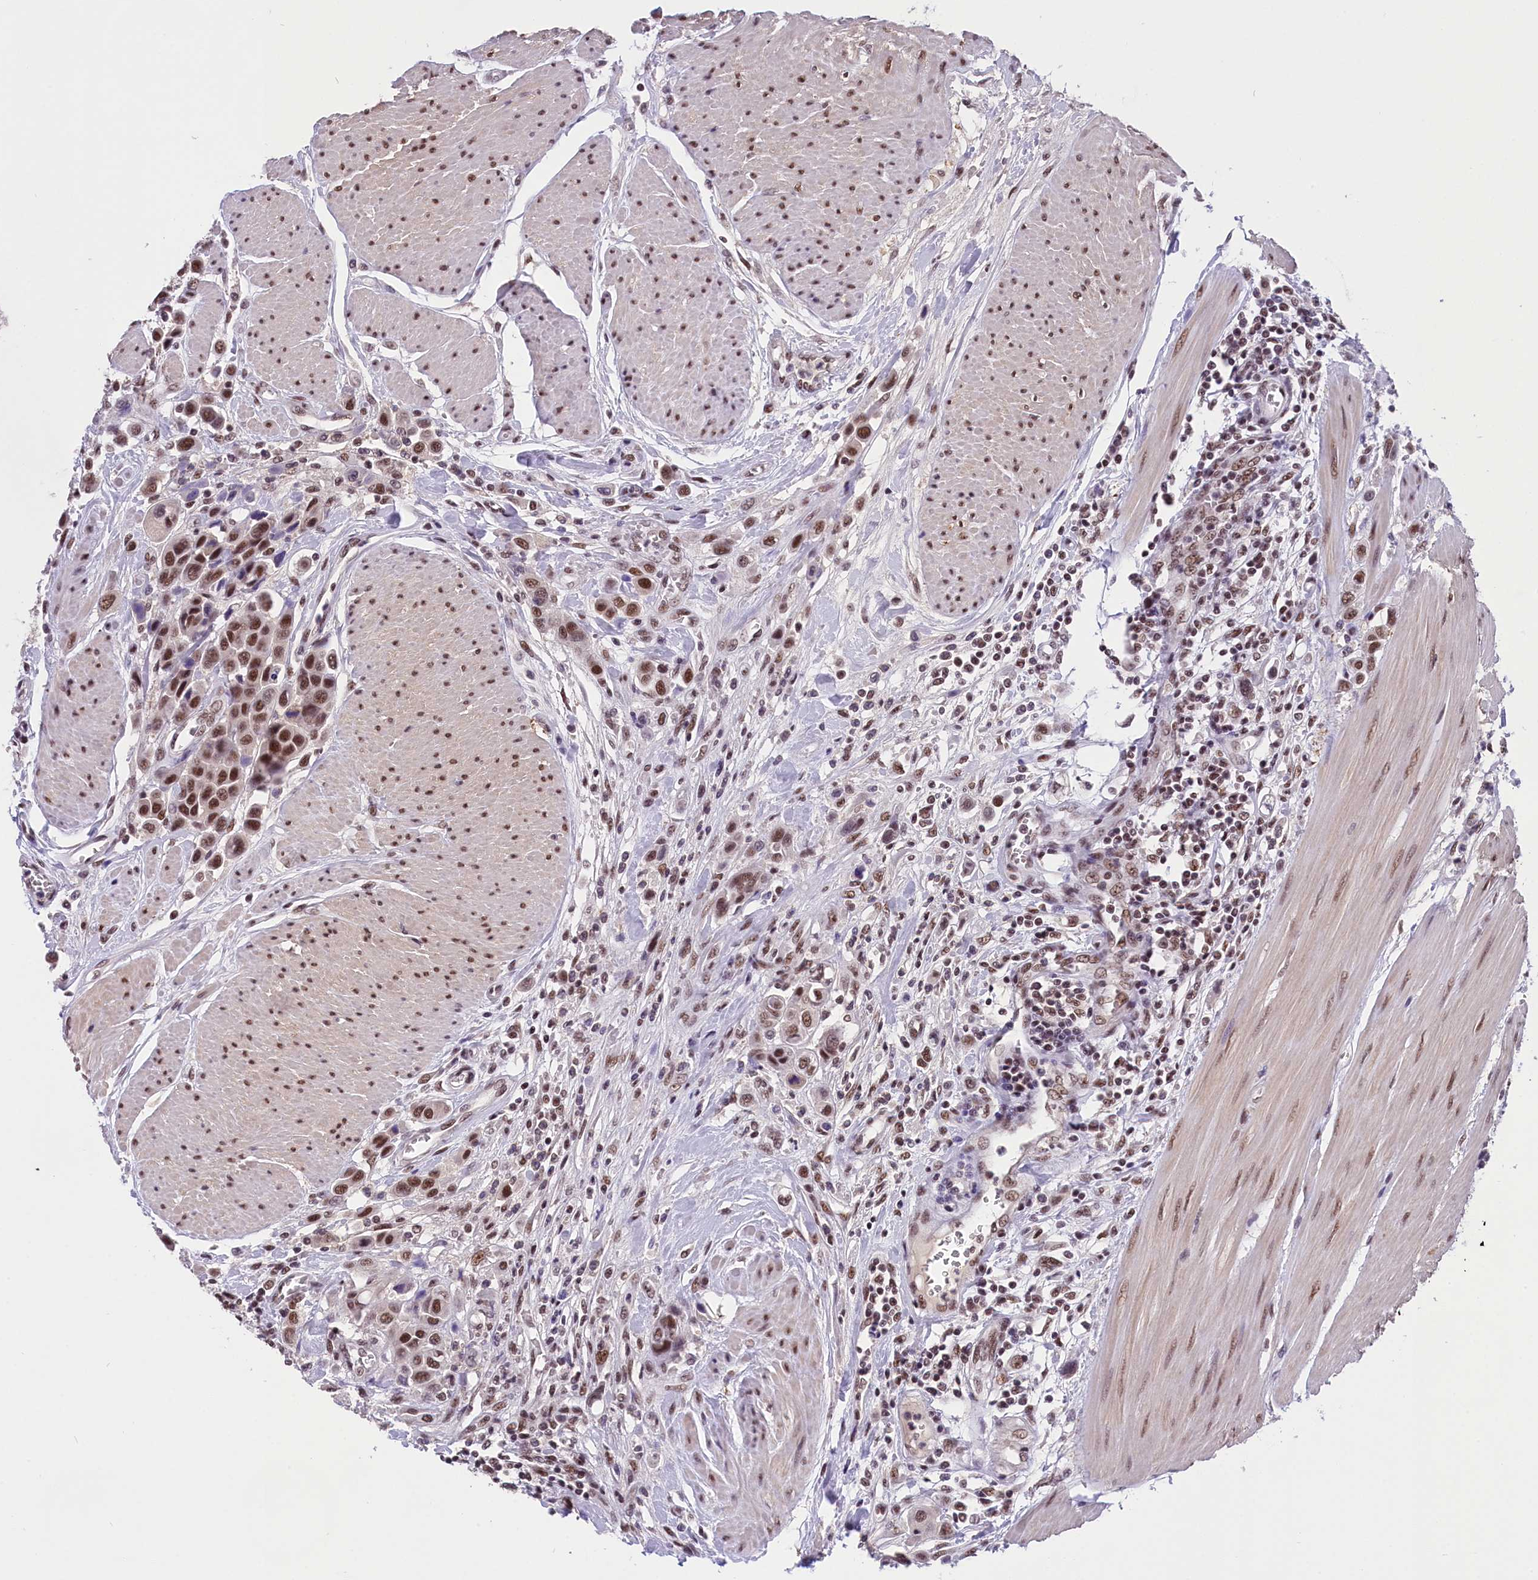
{"staining": {"intensity": "moderate", "quantity": ">75%", "location": "nuclear"}, "tissue": "urothelial cancer", "cell_type": "Tumor cells", "image_type": "cancer", "snomed": [{"axis": "morphology", "description": "Urothelial carcinoma, High grade"}, {"axis": "topography", "description": "Urinary bladder"}], "caption": "The immunohistochemical stain shows moderate nuclear expression in tumor cells of urothelial cancer tissue.", "gene": "ZC3H4", "patient": {"sex": "male", "age": 50}}